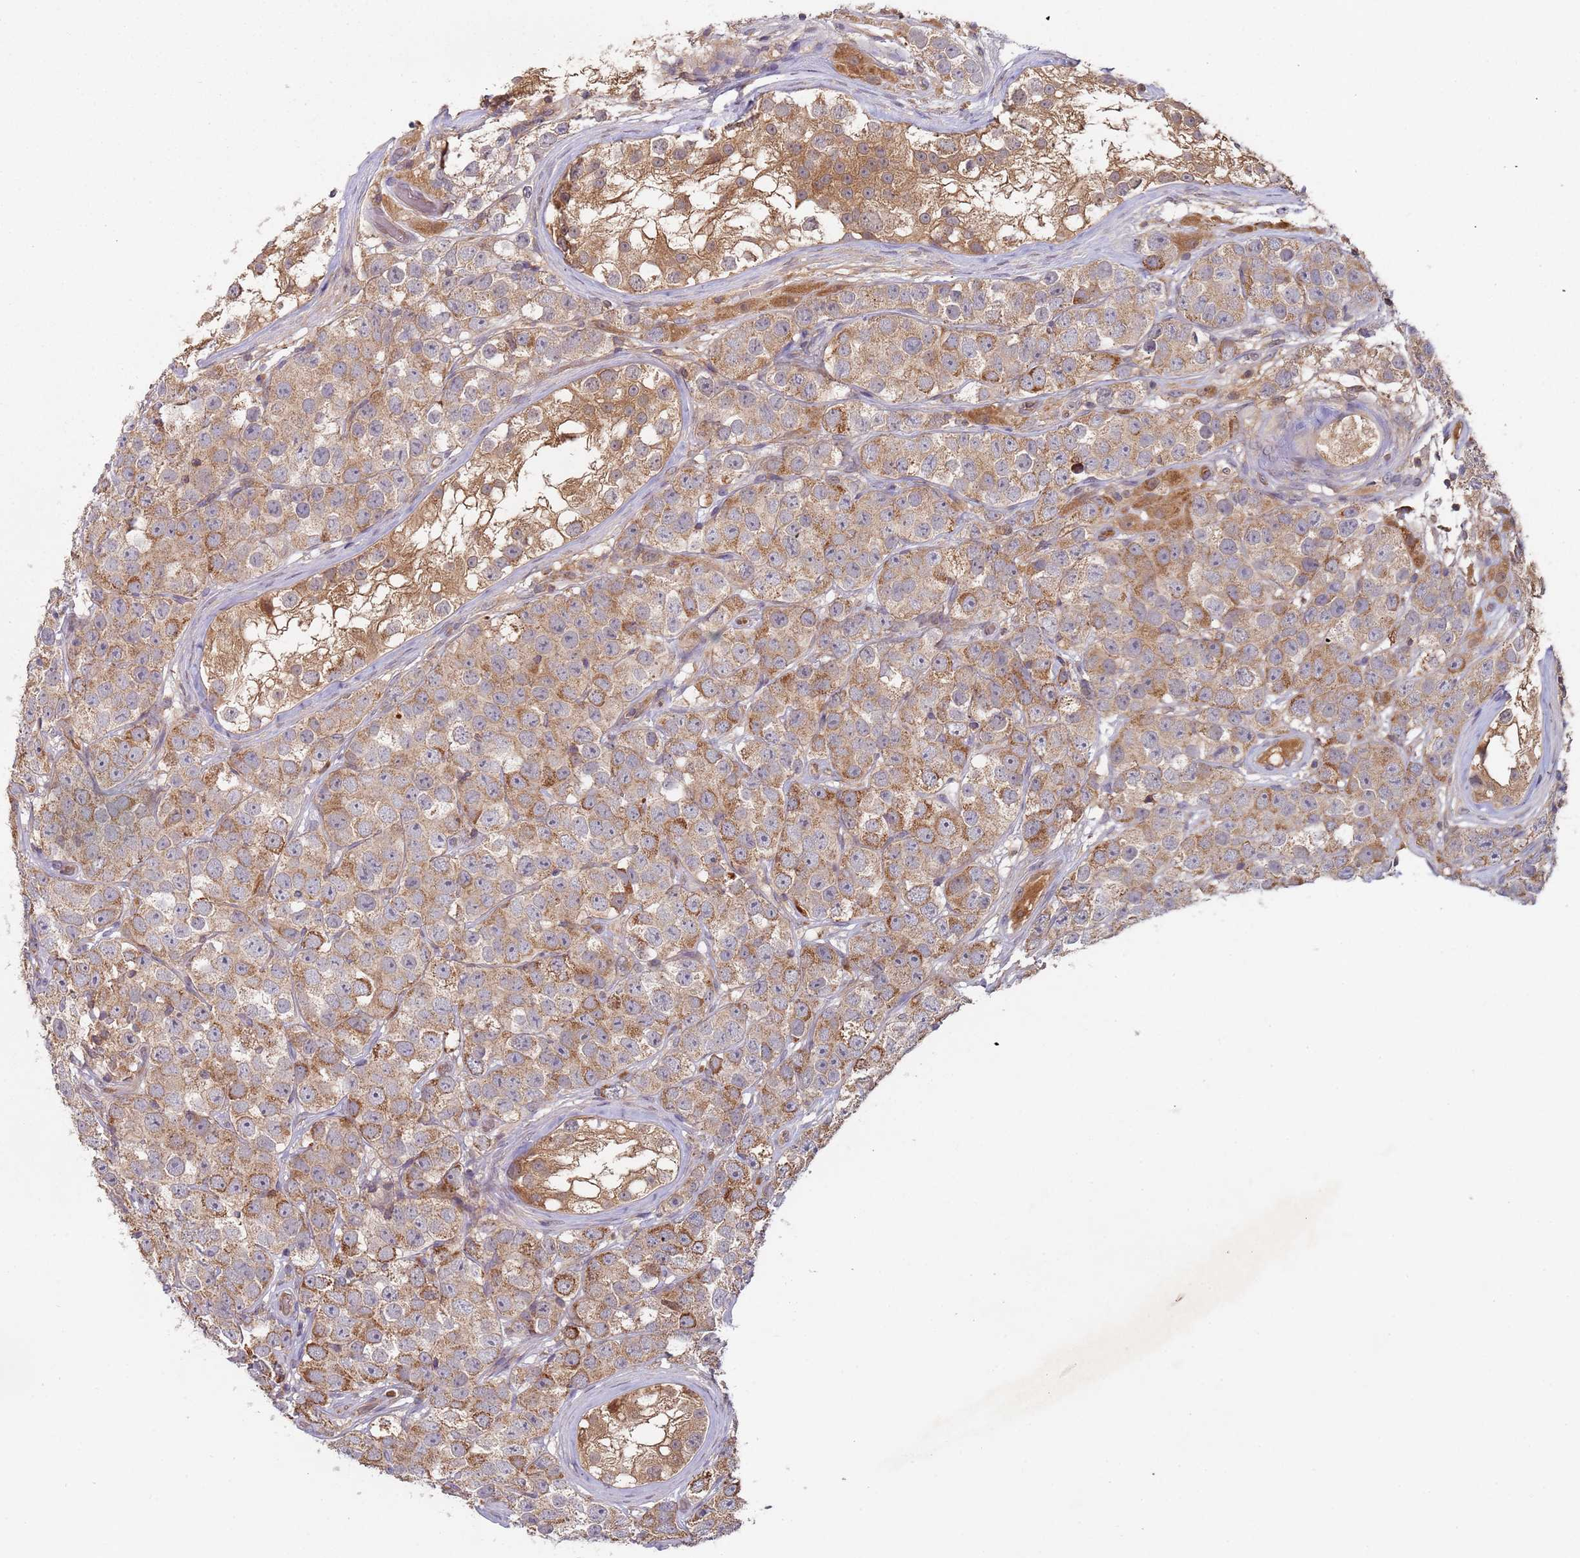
{"staining": {"intensity": "moderate", "quantity": ">75%", "location": "cytoplasmic/membranous"}, "tissue": "testis cancer", "cell_type": "Tumor cells", "image_type": "cancer", "snomed": [{"axis": "morphology", "description": "Seminoma, NOS"}, {"axis": "topography", "description": "Testis"}], "caption": "About >75% of tumor cells in human seminoma (testis) demonstrate moderate cytoplasmic/membranous protein staining as visualized by brown immunohistochemical staining.", "gene": "OR5A2", "patient": {"sex": "male", "age": 28}}